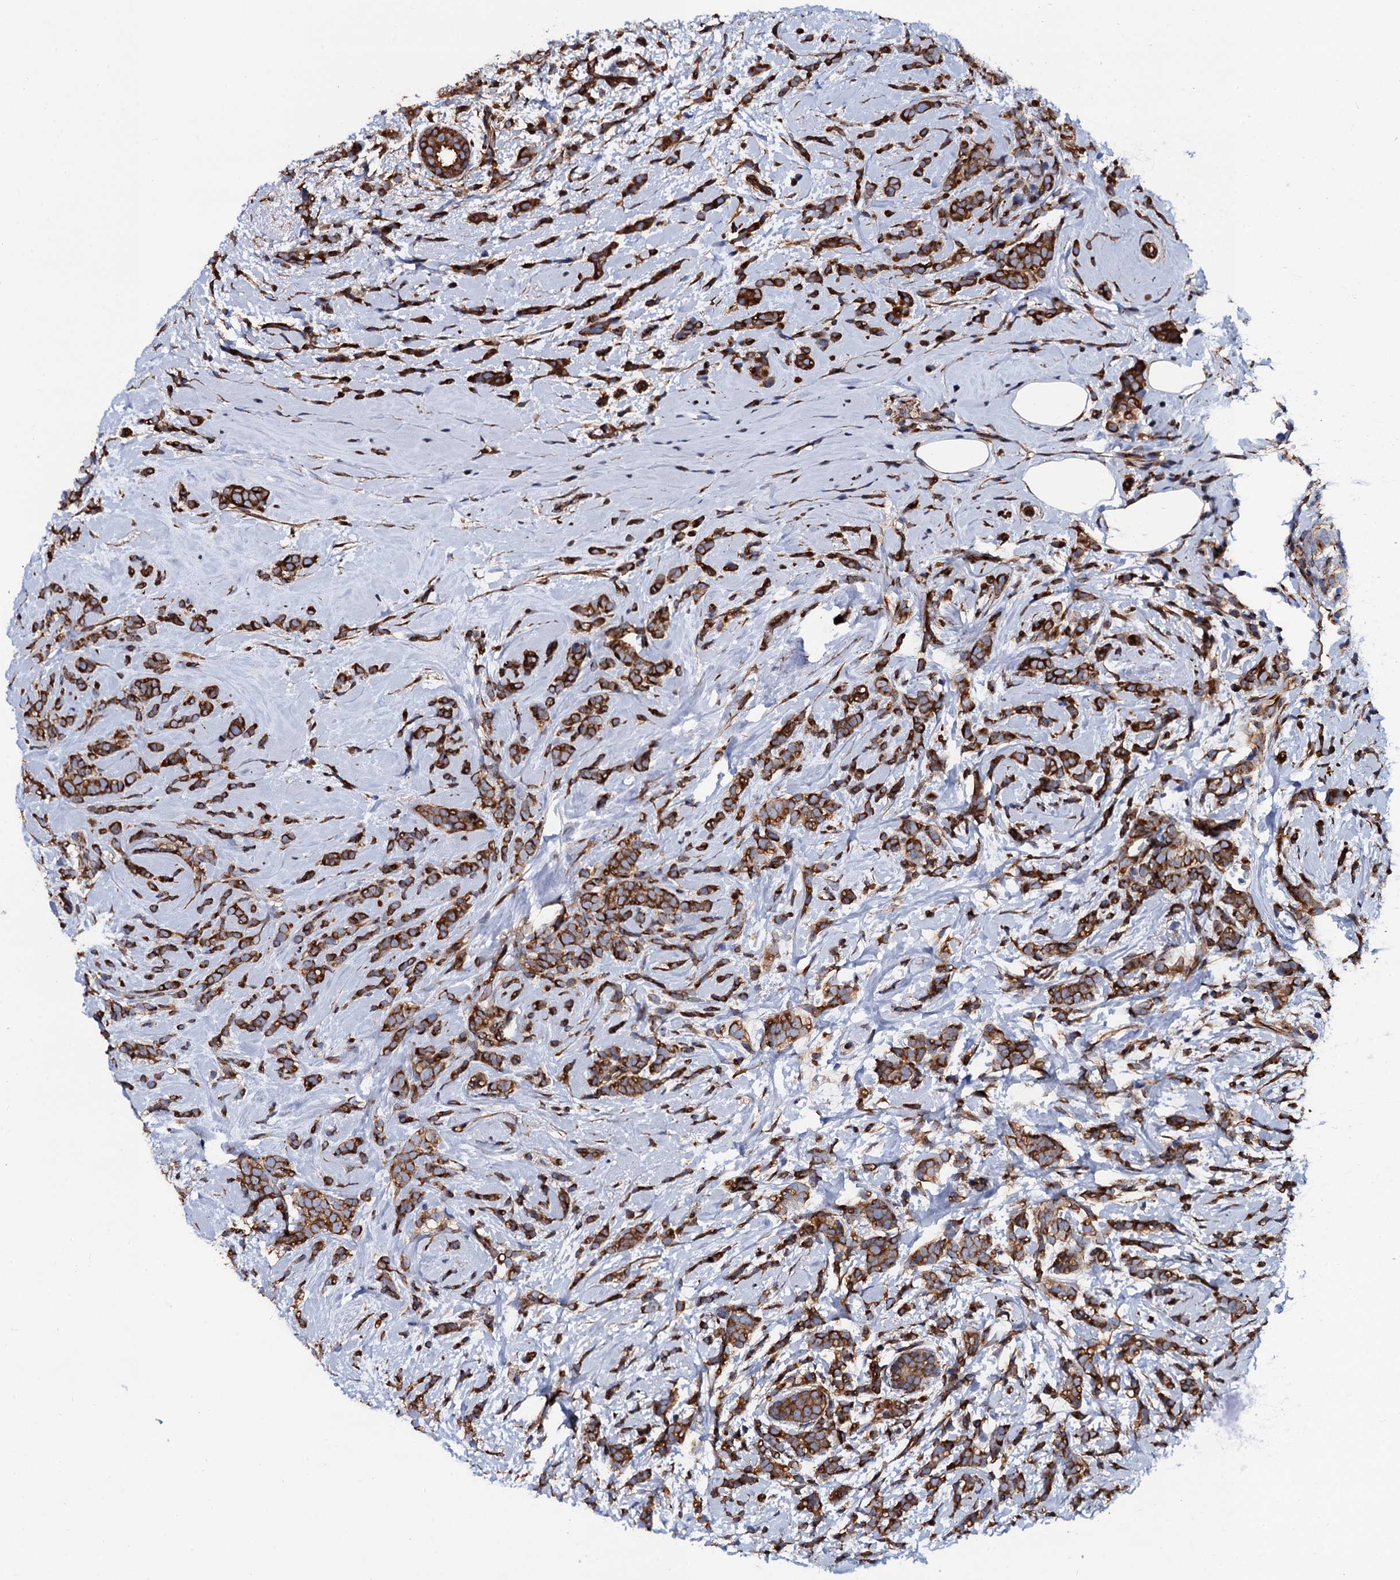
{"staining": {"intensity": "moderate", "quantity": "25%-75%", "location": "cytoplasmic/membranous"}, "tissue": "breast cancer", "cell_type": "Tumor cells", "image_type": "cancer", "snomed": [{"axis": "morphology", "description": "Lobular carcinoma"}, {"axis": "topography", "description": "Breast"}], "caption": "Brown immunohistochemical staining in breast cancer (lobular carcinoma) shows moderate cytoplasmic/membranous staining in about 25%-75% of tumor cells.", "gene": "ZDHHC18", "patient": {"sex": "female", "age": 58}}